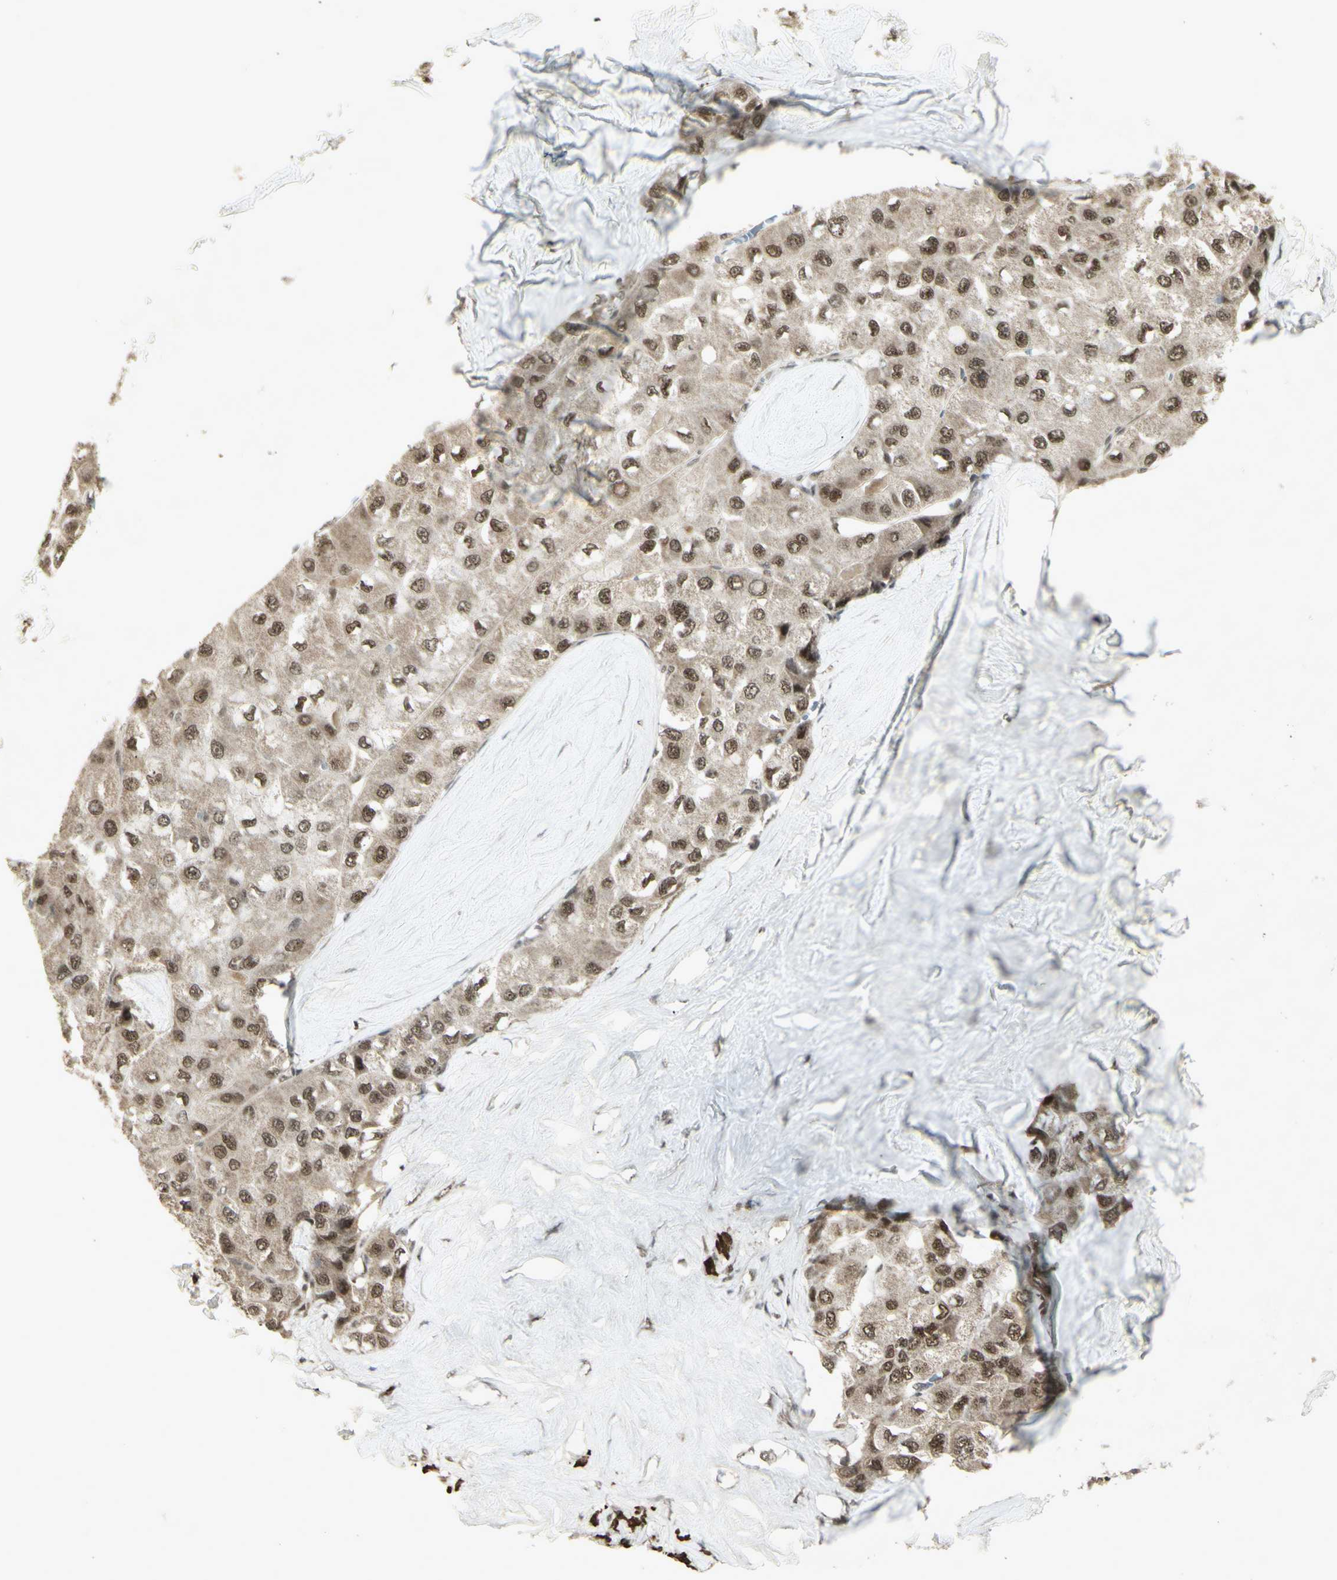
{"staining": {"intensity": "strong", "quantity": "25%-75%", "location": "nuclear"}, "tissue": "liver cancer", "cell_type": "Tumor cells", "image_type": "cancer", "snomed": [{"axis": "morphology", "description": "Carcinoma, Hepatocellular, NOS"}, {"axis": "topography", "description": "Liver"}], "caption": "Liver cancer stained with a protein marker displays strong staining in tumor cells.", "gene": "CCNT1", "patient": {"sex": "male", "age": 80}}